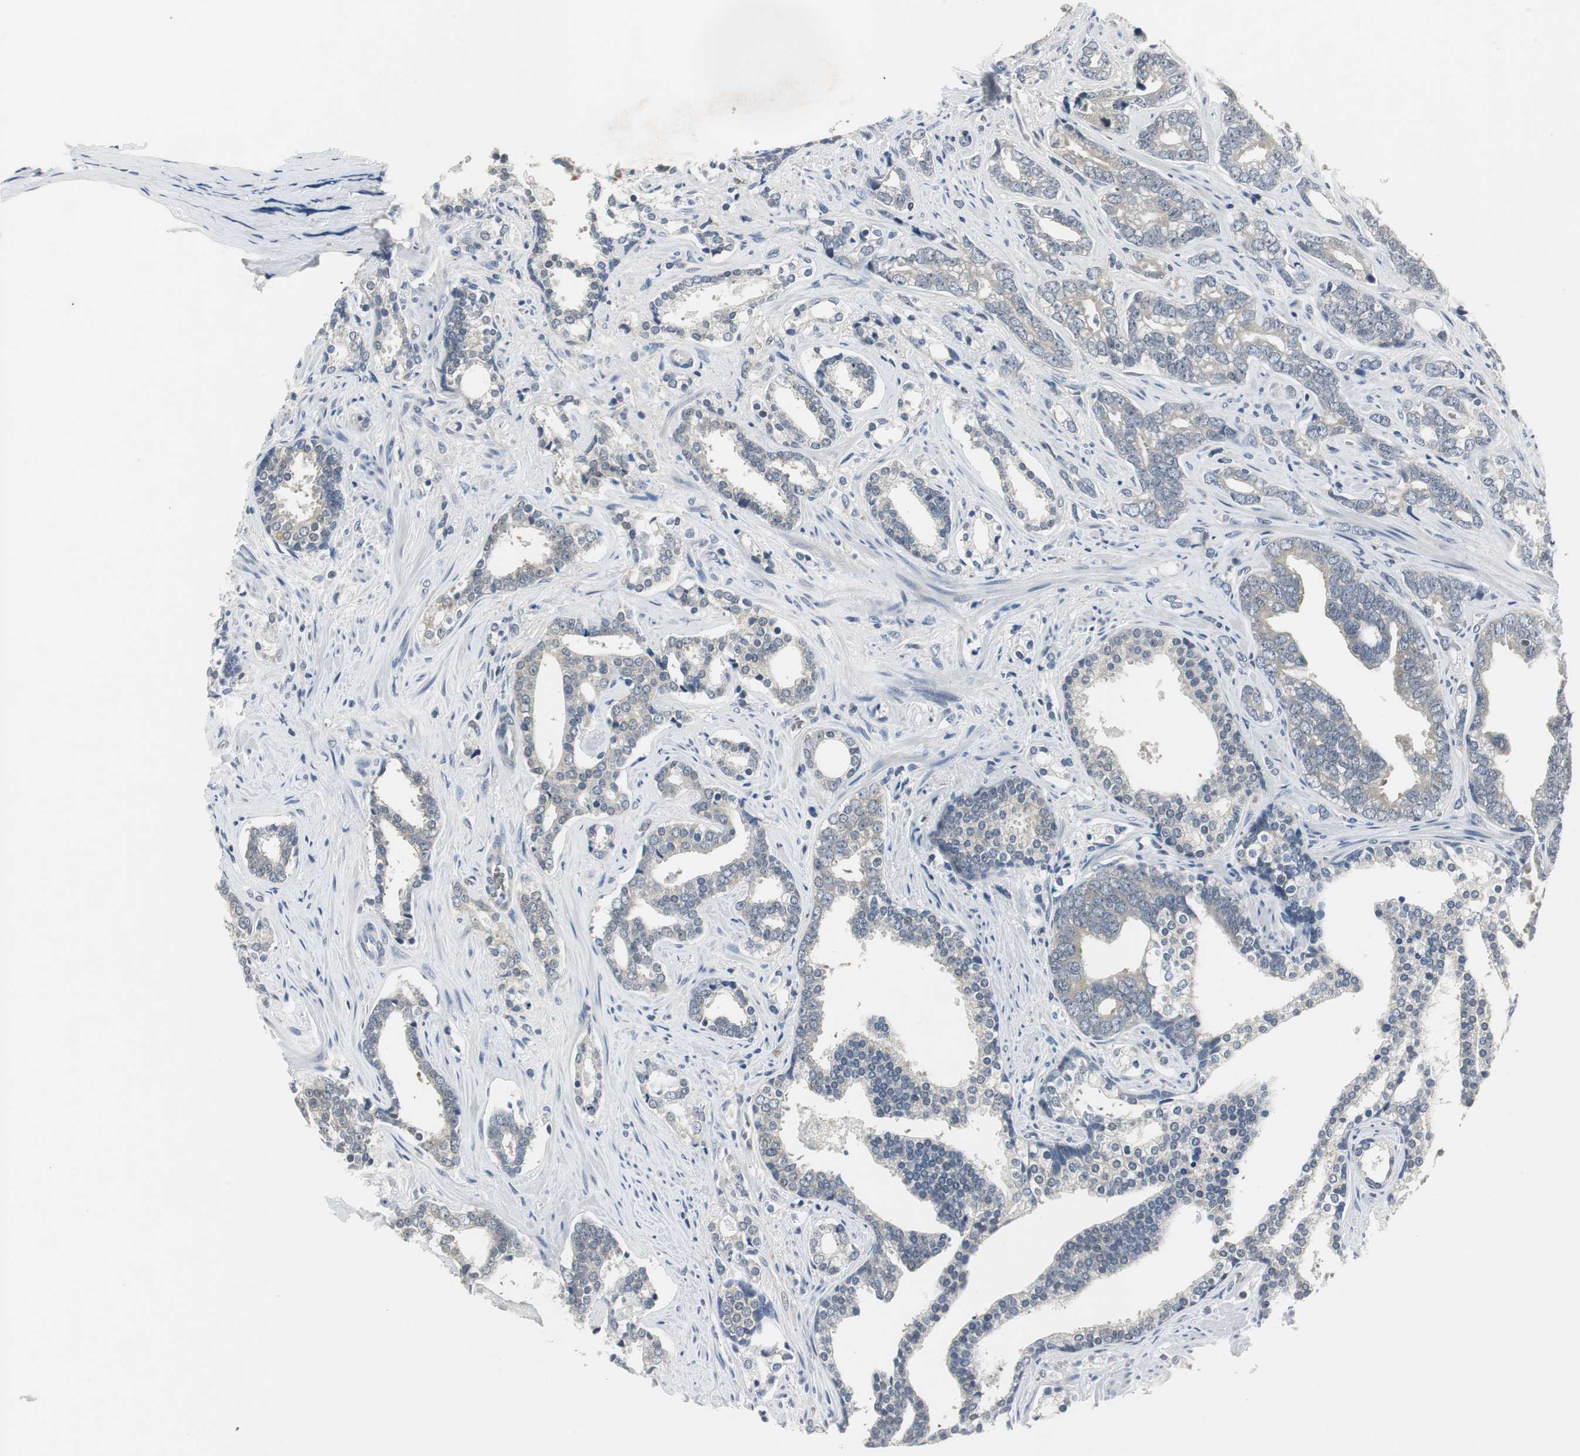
{"staining": {"intensity": "weak", "quantity": "25%-75%", "location": "cytoplasmic/membranous"}, "tissue": "prostate cancer", "cell_type": "Tumor cells", "image_type": "cancer", "snomed": [{"axis": "morphology", "description": "Adenocarcinoma, High grade"}, {"axis": "topography", "description": "Prostate"}], "caption": "Immunohistochemical staining of human prostate cancer exhibits low levels of weak cytoplasmic/membranous protein expression in approximately 25%-75% of tumor cells.", "gene": "CCT5", "patient": {"sex": "male", "age": 67}}